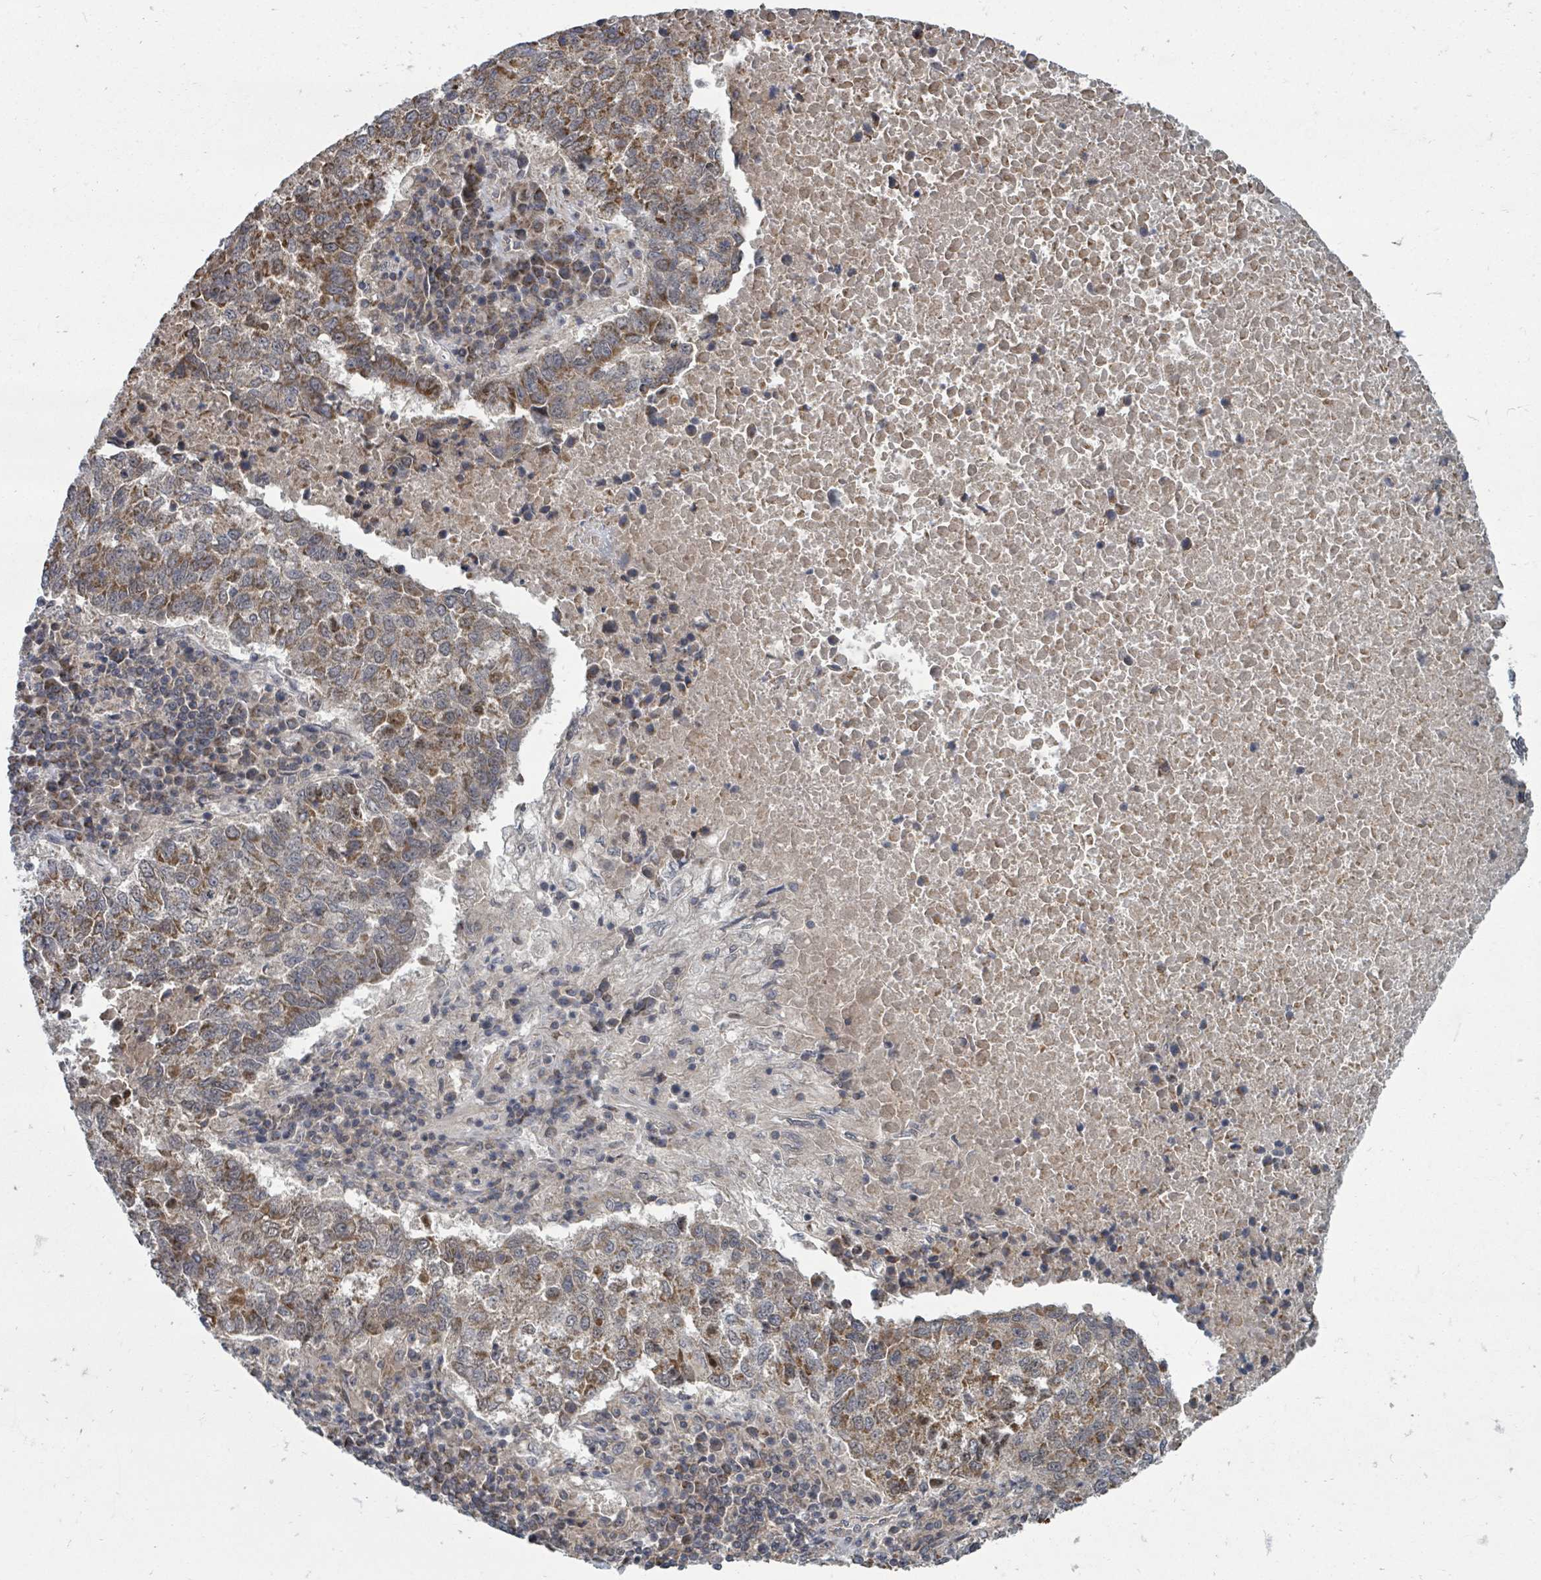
{"staining": {"intensity": "moderate", "quantity": ">75%", "location": "cytoplasmic/membranous"}, "tissue": "lung cancer", "cell_type": "Tumor cells", "image_type": "cancer", "snomed": [{"axis": "morphology", "description": "Squamous cell carcinoma, NOS"}, {"axis": "topography", "description": "Lung"}], "caption": "Lung cancer stained with a brown dye displays moderate cytoplasmic/membranous positive staining in about >75% of tumor cells.", "gene": "MAGOHB", "patient": {"sex": "male", "age": 73}}